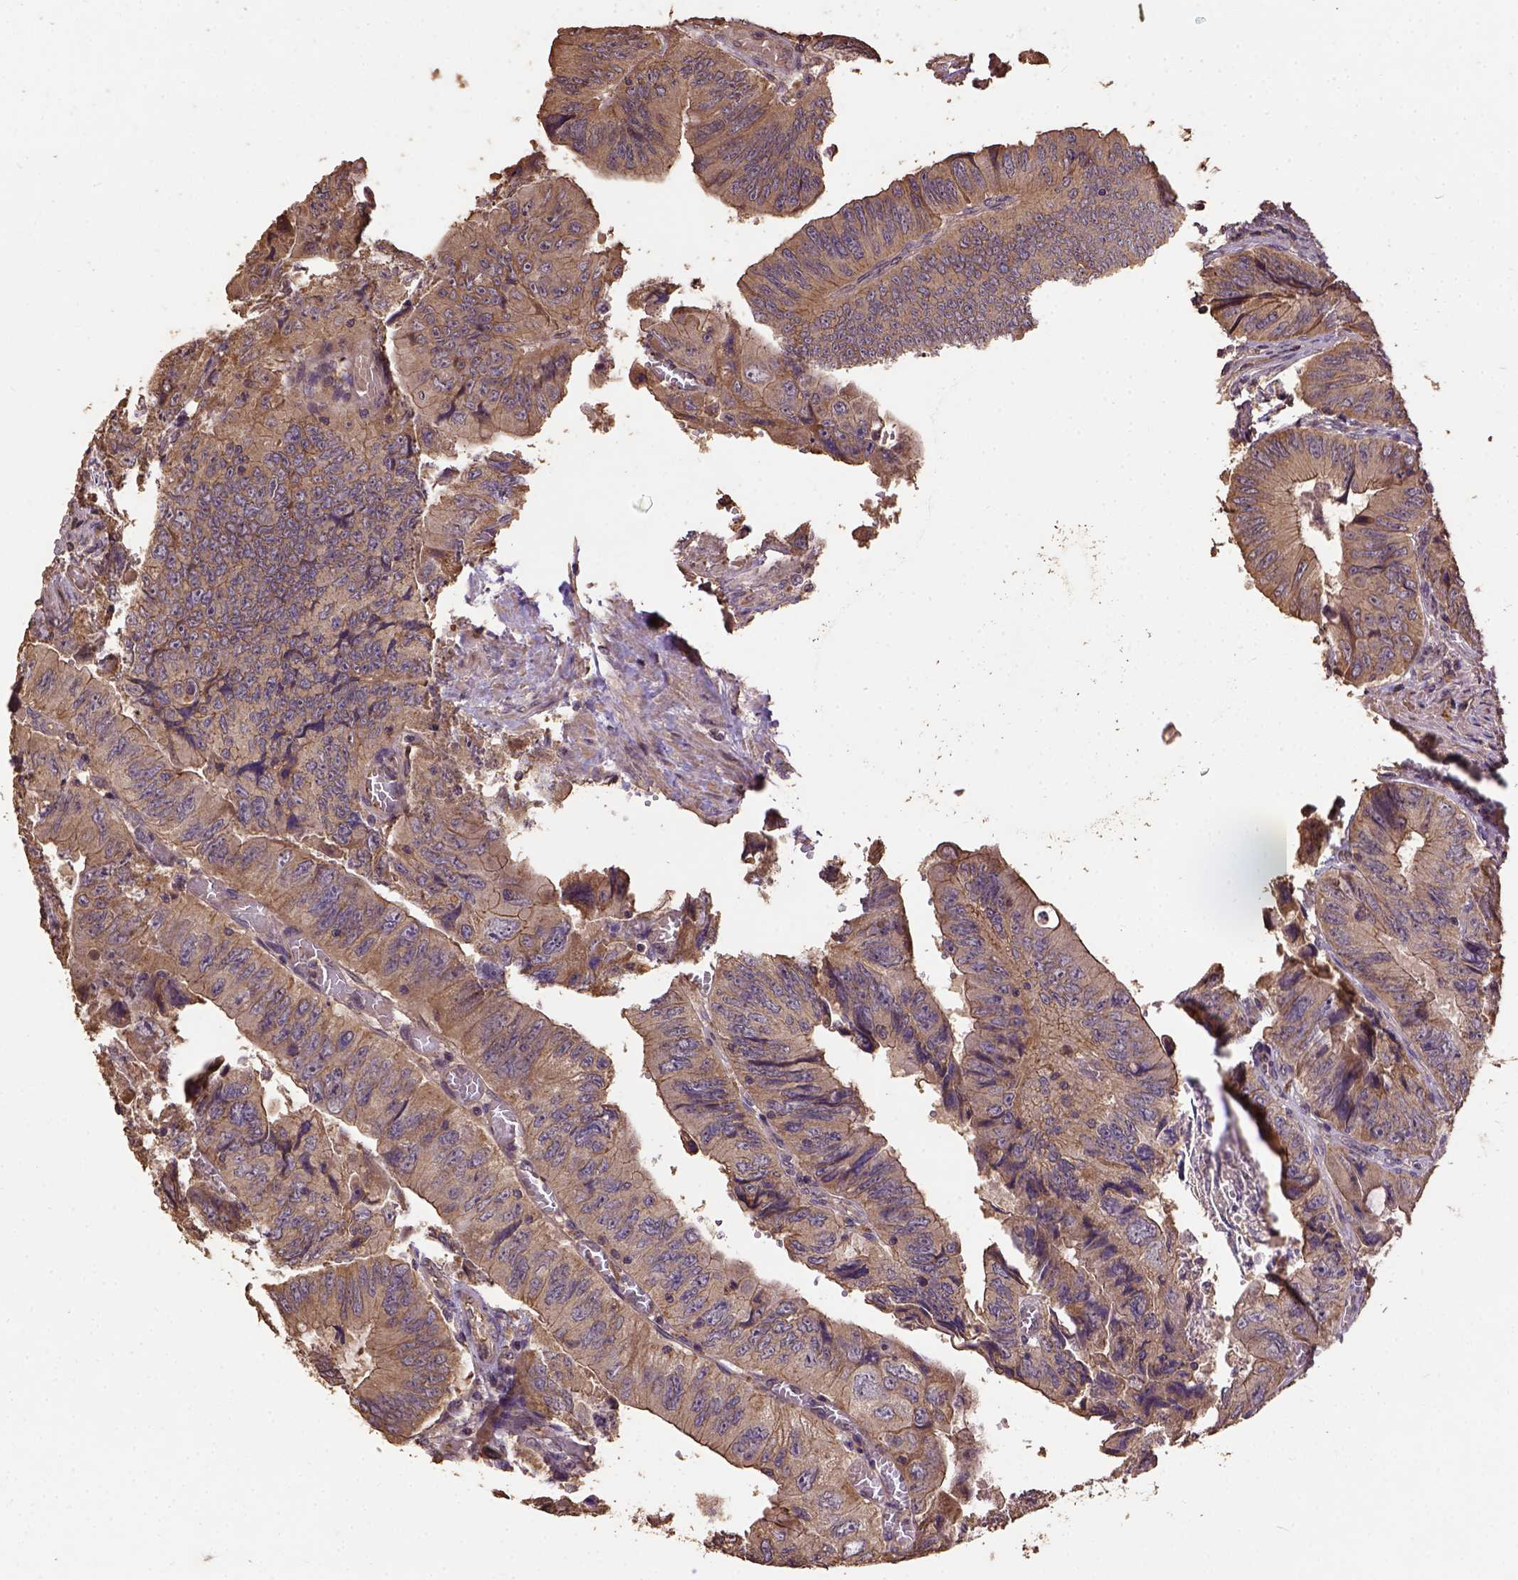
{"staining": {"intensity": "weak", "quantity": ">75%", "location": "cytoplasmic/membranous"}, "tissue": "colorectal cancer", "cell_type": "Tumor cells", "image_type": "cancer", "snomed": [{"axis": "morphology", "description": "Adenocarcinoma, NOS"}, {"axis": "topography", "description": "Colon"}], "caption": "Immunohistochemistry staining of adenocarcinoma (colorectal), which exhibits low levels of weak cytoplasmic/membranous positivity in about >75% of tumor cells indicating weak cytoplasmic/membranous protein expression. The staining was performed using DAB (3,3'-diaminobenzidine) (brown) for protein detection and nuclei were counterstained in hematoxylin (blue).", "gene": "ATP1B3", "patient": {"sex": "female", "age": 84}}